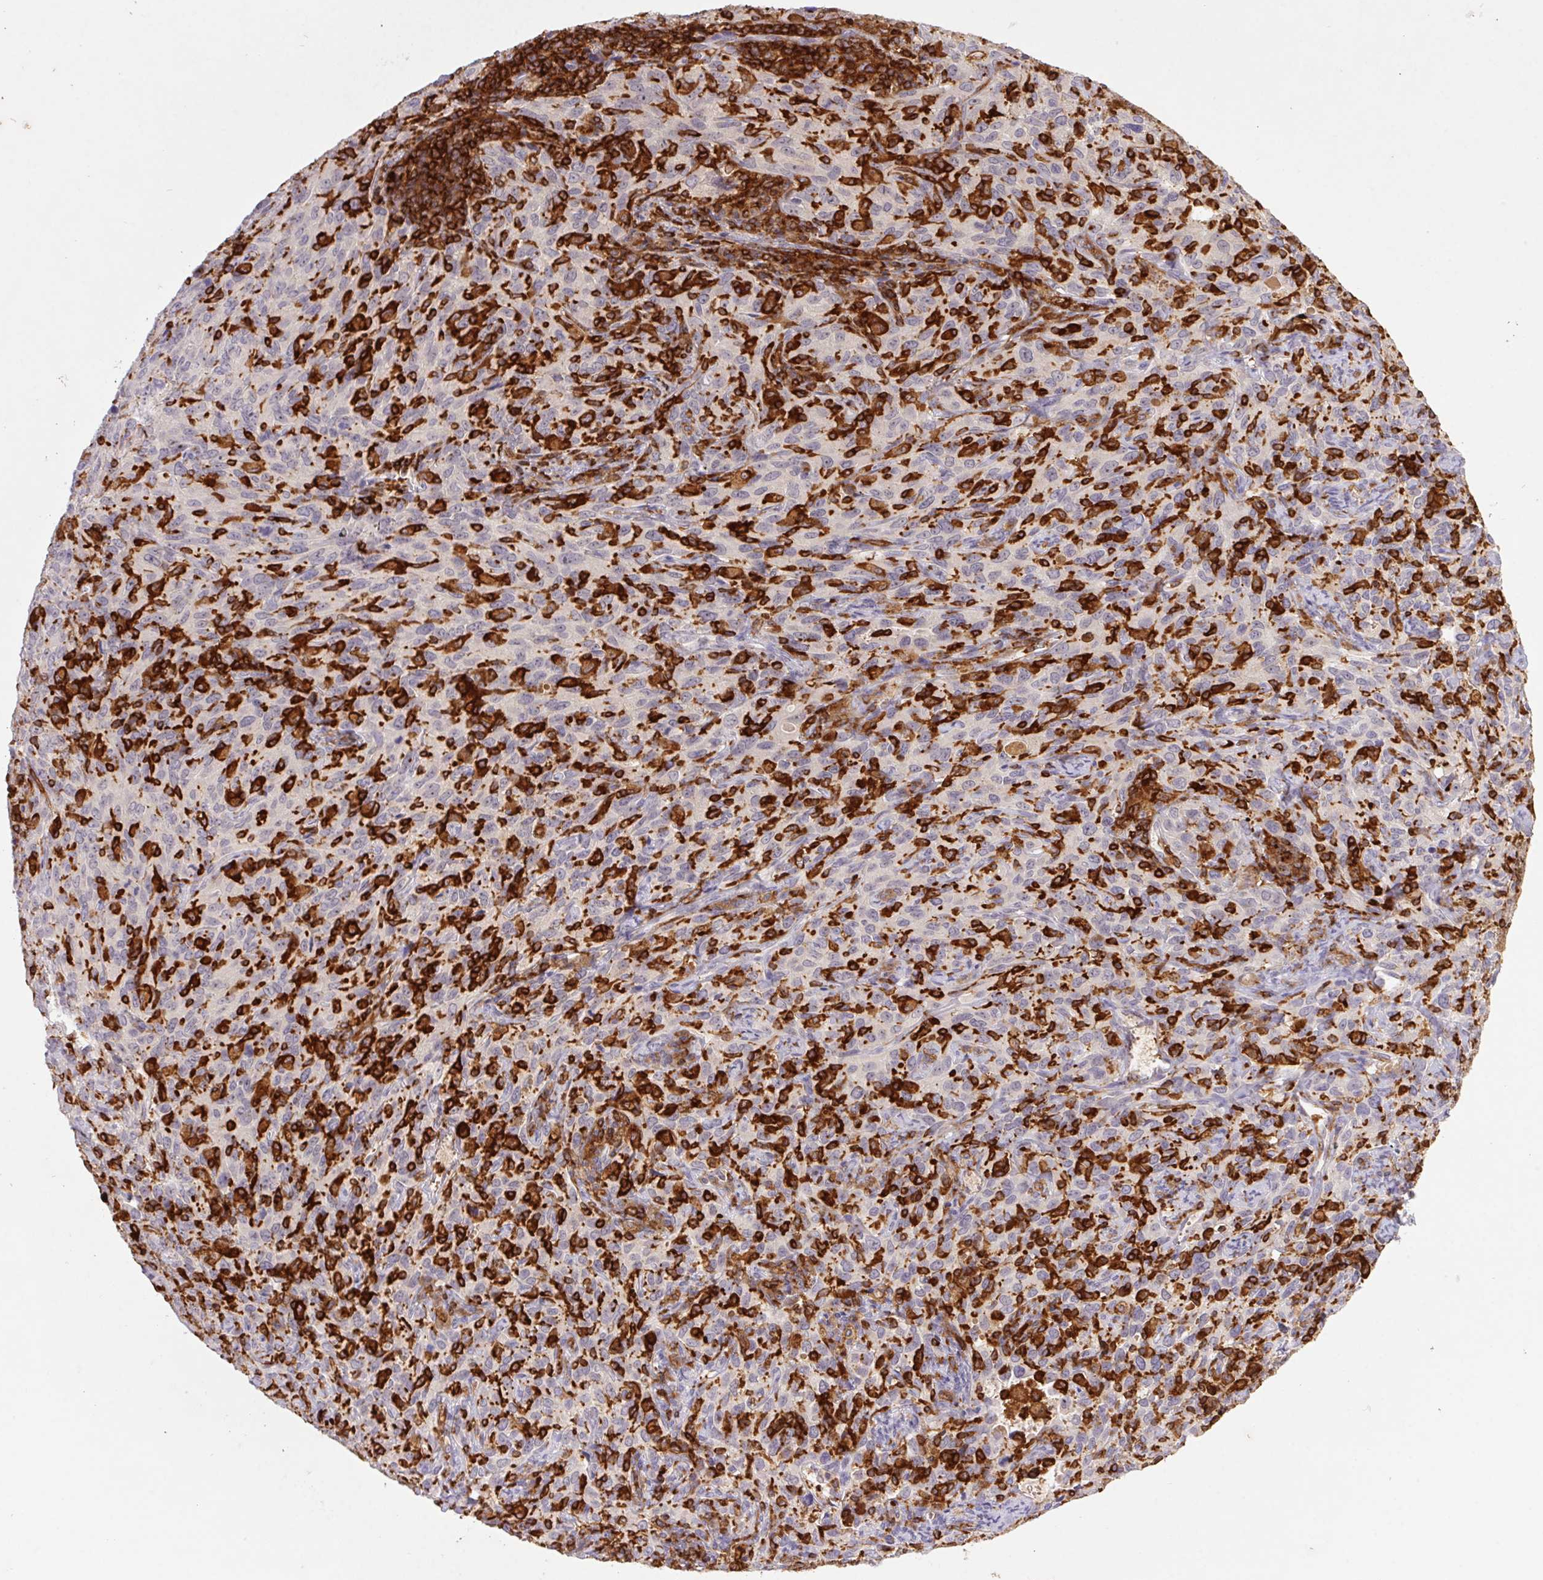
{"staining": {"intensity": "negative", "quantity": "none", "location": "none"}, "tissue": "cervical cancer", "cell_type": "Tumor cells", "image_type": "cancer", "snomed": [{"axis": "morphology", "description": "Squamous cell carcinoma, NOS"}, {"axis": "topography", "description": "Cervix"}], "caption": "High power microscopy photomicrograph of an immunohistochemistry (IHC) histopathology image of cervical cancer, revealing no significant positivity in tumor cells.", "gene": "APBB1IP", "patient": {"sex": "female", "age": 51}}